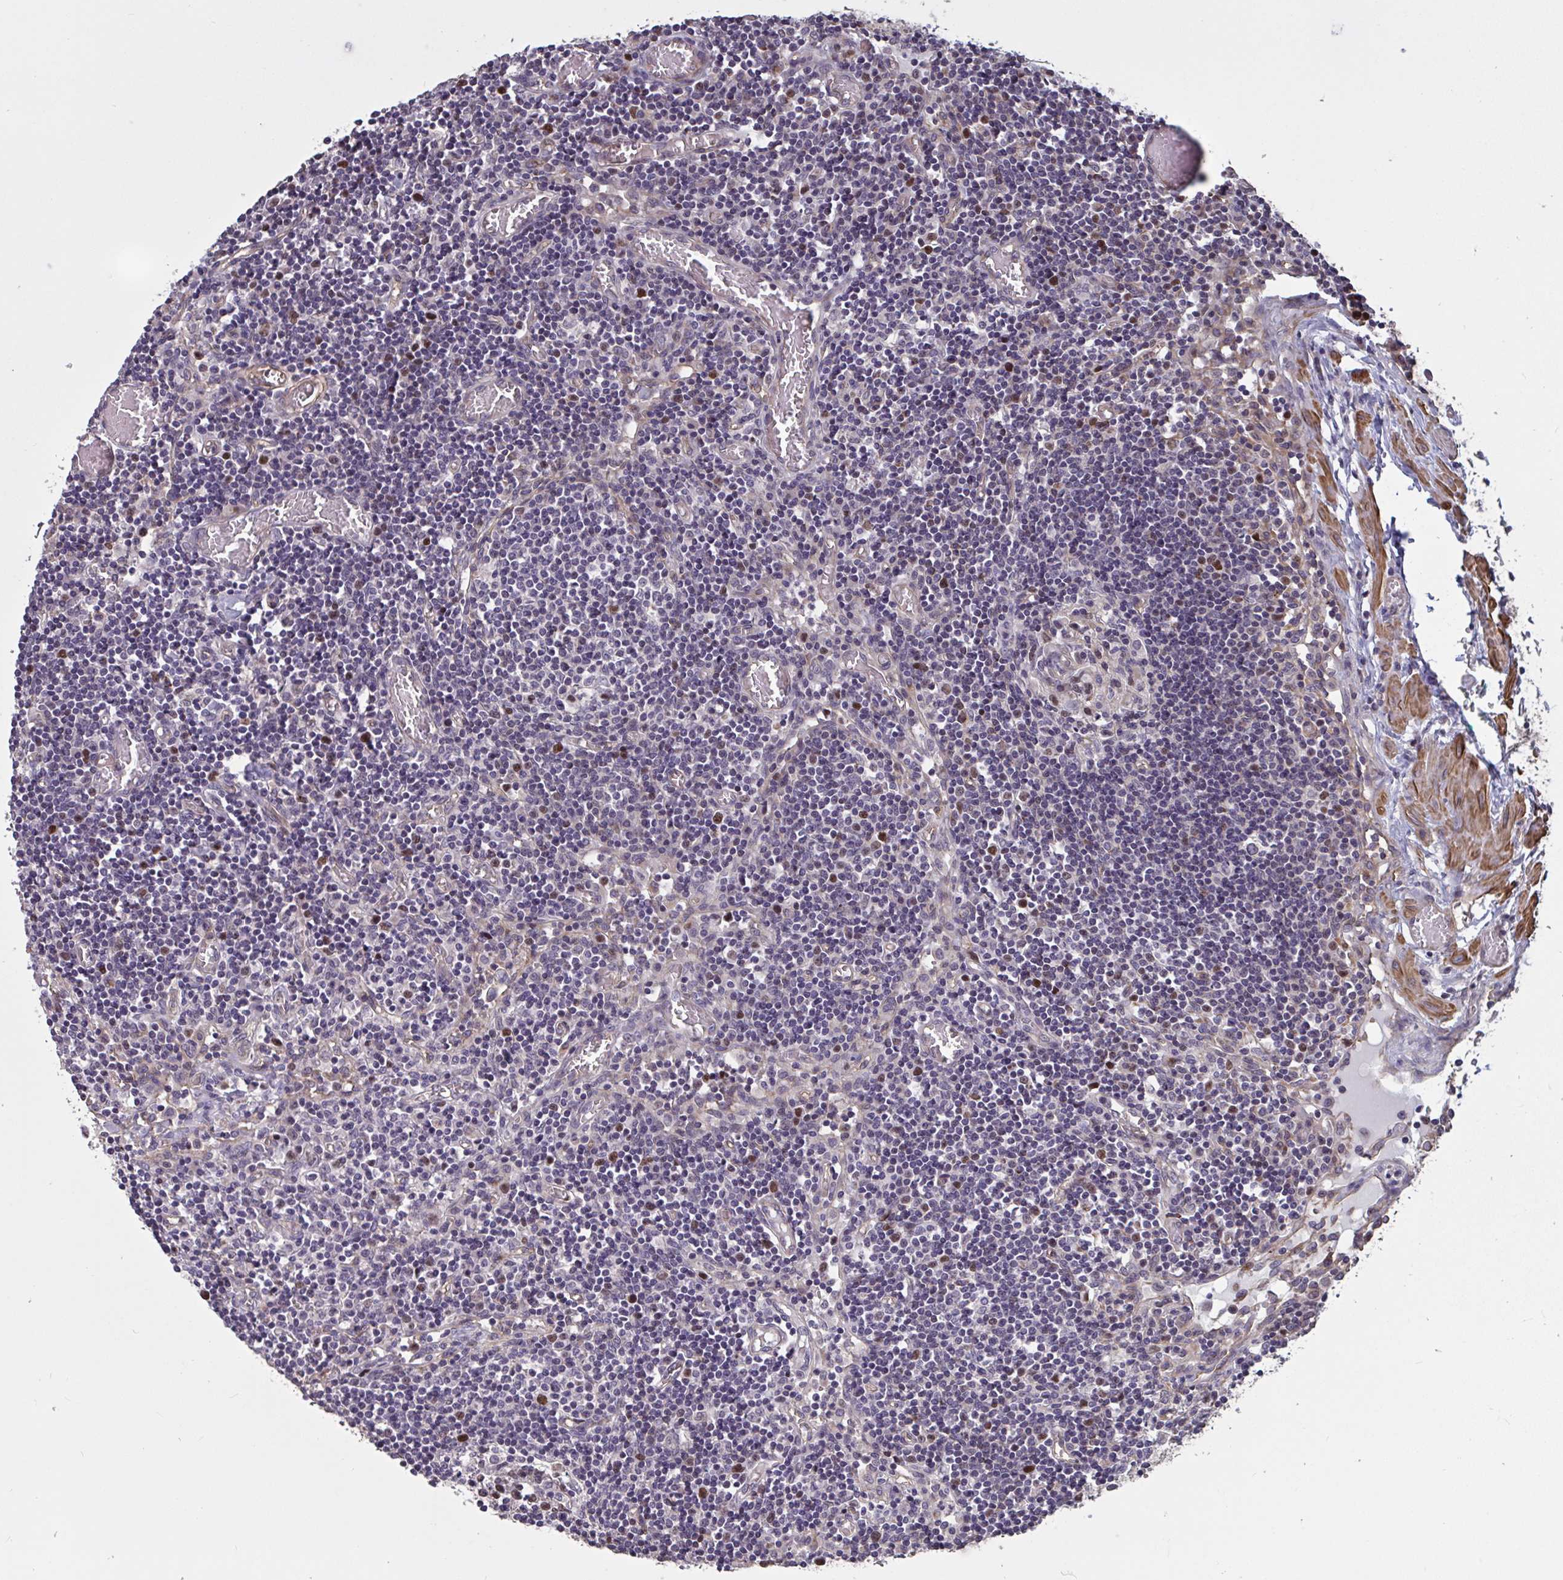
{"staining": {"intensity": "moderate", "quantity": "25%-75%", "location": "nuclear"}, "tissue": "lymph node", "cell_type": "Germinal center cells", "image_type": "normal", "snomed": [{"axis": "morphology", "description": "Normal tissue, NOS"}, {"axis": "topography", "description": "Lymph node"}], "caption": "Moderate nuclear positivity for a protein is seen in approximately 25%-75% of germinal center cells of benign lymph node using IHC.", "gene": "IPO5", "patient": {"sex": "male", "age": 66}}